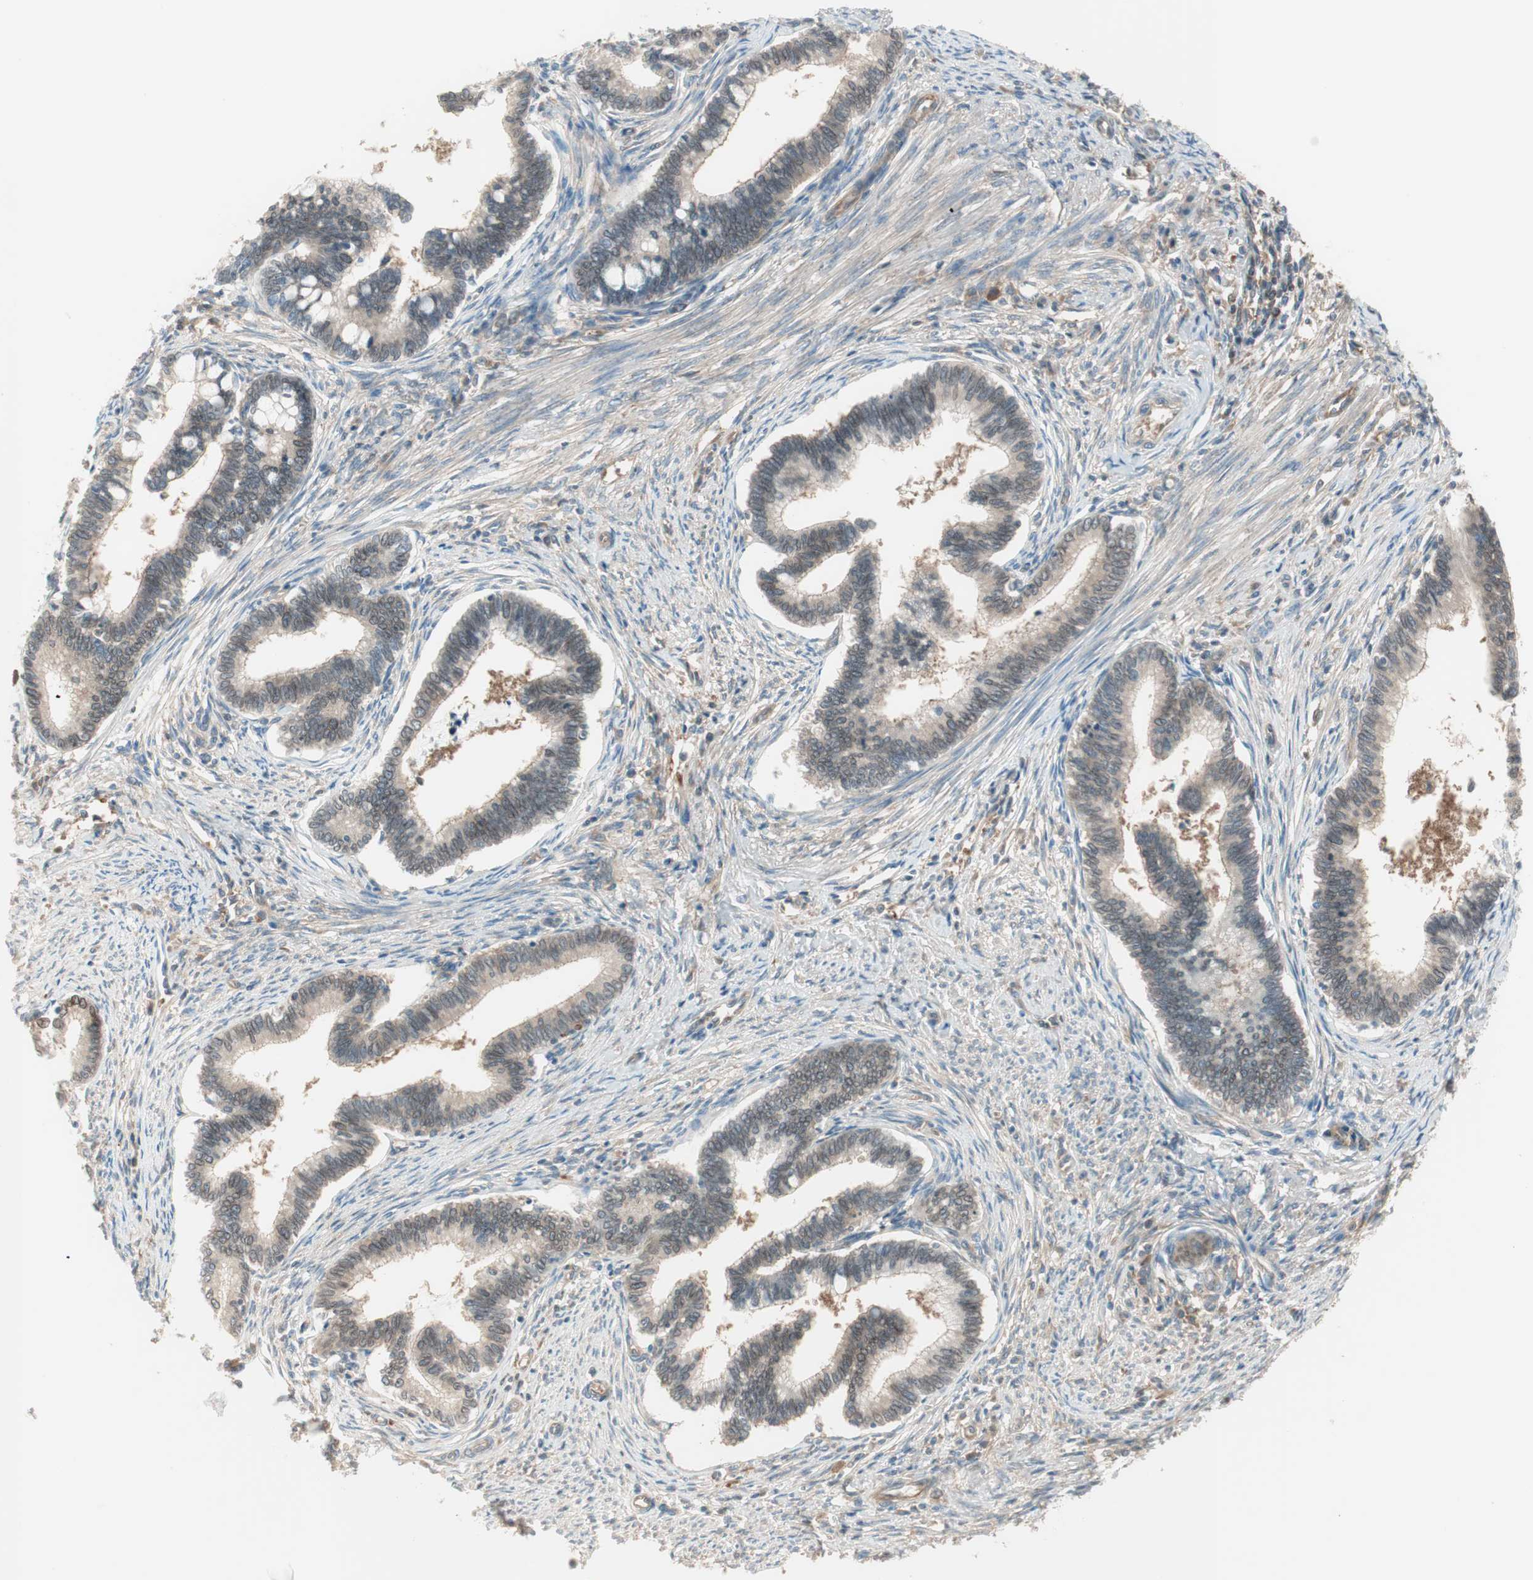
{"staining": {"intensity": "weak", "quantity": ">75%", "location": "cytoplasmic/membranous"}, "tissue": "cervical cancer", "cell_type": "Tumor cells", "image_type": "cancer", "snomed": [{"axis": "morphology", "description": "Adenocarcinoma, NOS"}, {"axis": "topography", "description": "Cervix"}], "caption": "Human cervical cancer stained with a brown dye exhibits weak cytoplasmic/membranous positive expression in about >75% of tumor cells.", "gene": "GALT", "patient": {"sex": "female", "age": 36}}